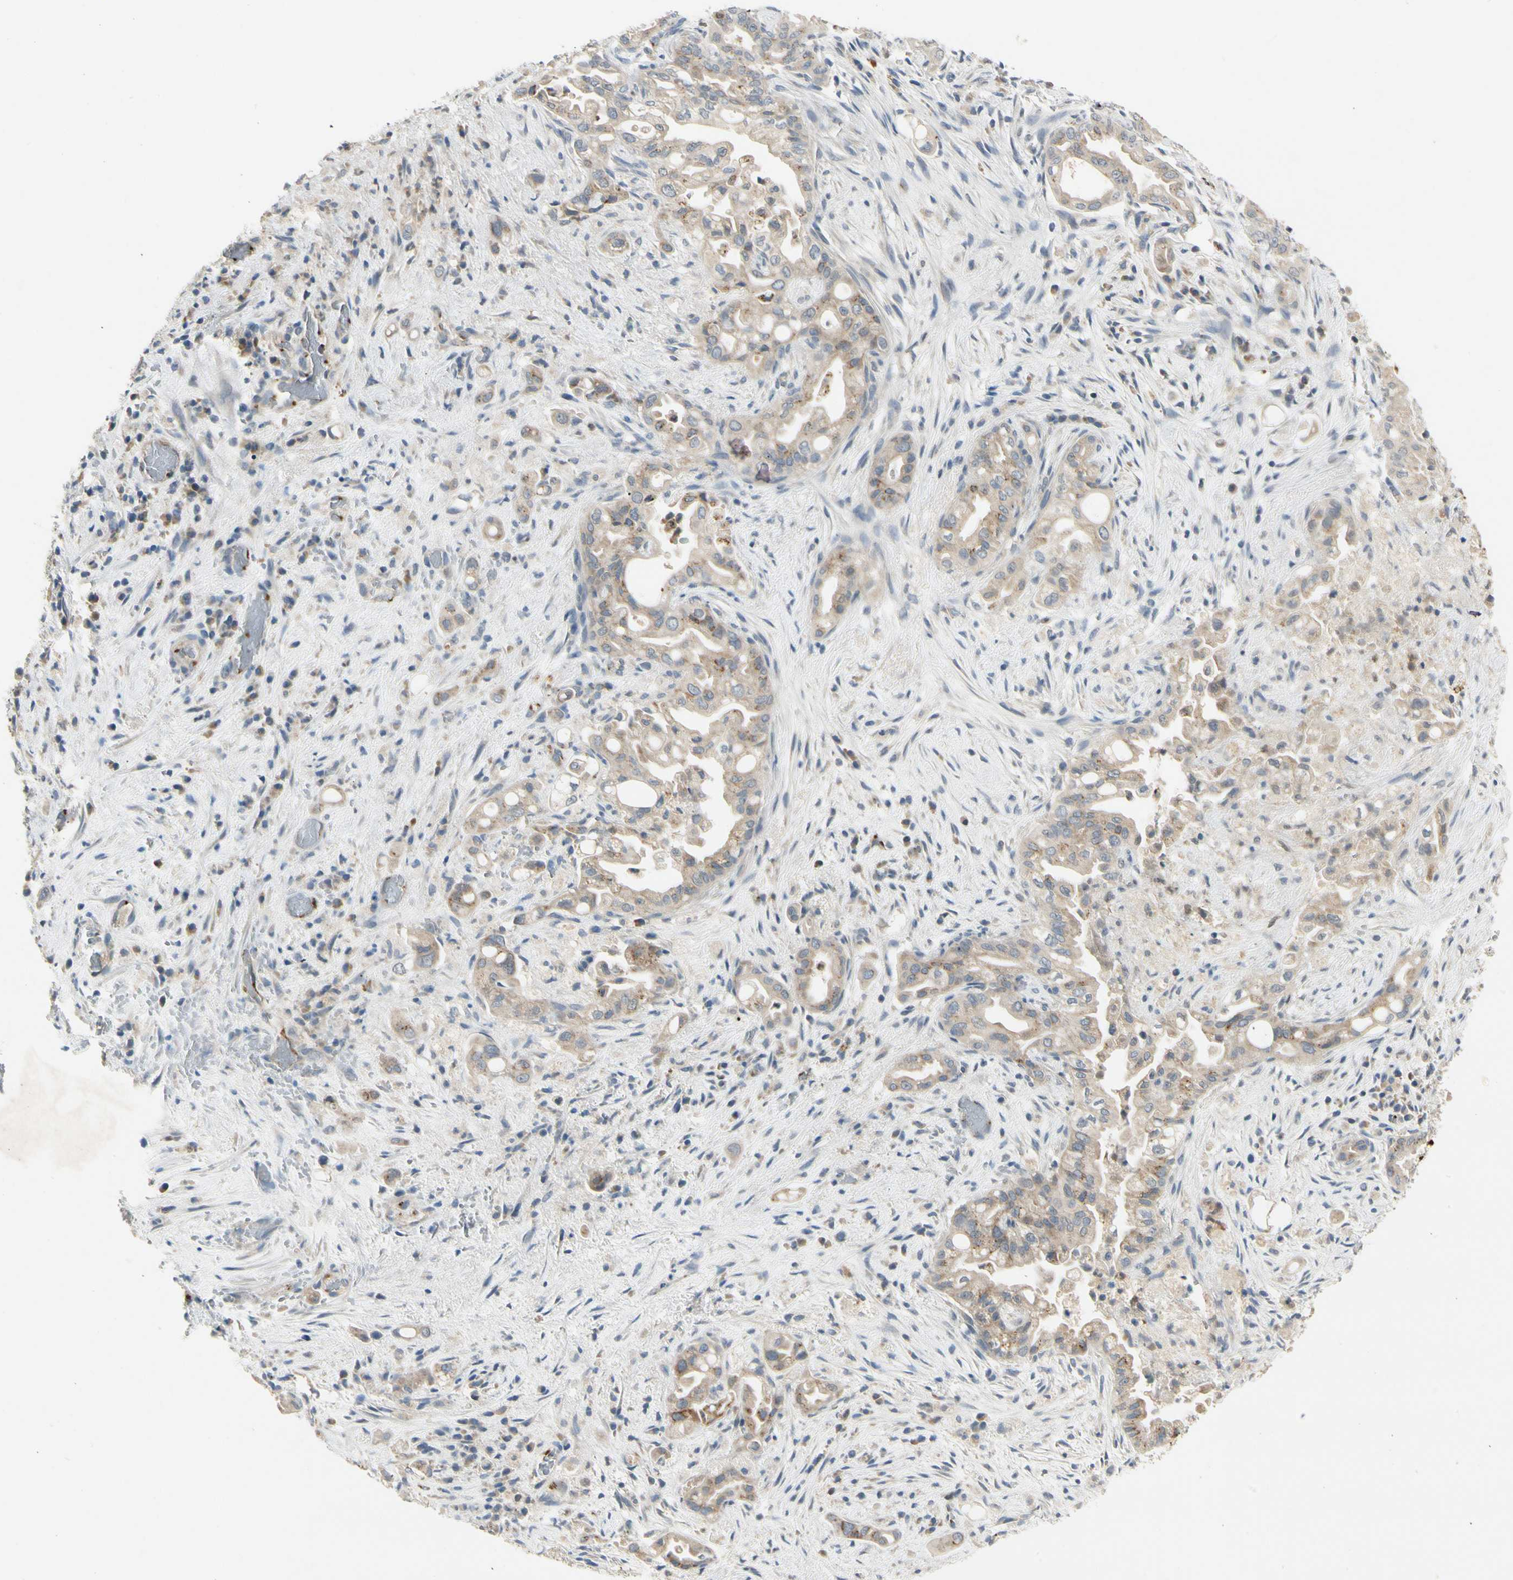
{"staining": {"intensity": "moderate", "quantity": "<25%", "location": "cytoplasmic/membranous"}, "tissue": "liver cancer", "cell_type": "Tumor cells", "image_type": "cancer", "snomed": [{"axis": "morphology", "description": "Cholangiocarcinoma"}, {"axis": "topography", "description": "Liver"}], "caption": "Immunohistochemistry (IHC) of human liver cancer (cholangiocarcinoma) displays low levels of moderate cytoplasmic/membranous staining in approximately <25% of tumor cells. The staining was performed using DAB (3,3'-diaminobenzidine) to visualize the protein expression in brown, while the nuclei were stained in blue with hematoxylin (Magnification: 20x).", "gene": "MANSC1", "patient": {"sex": "female", "age": 68}}